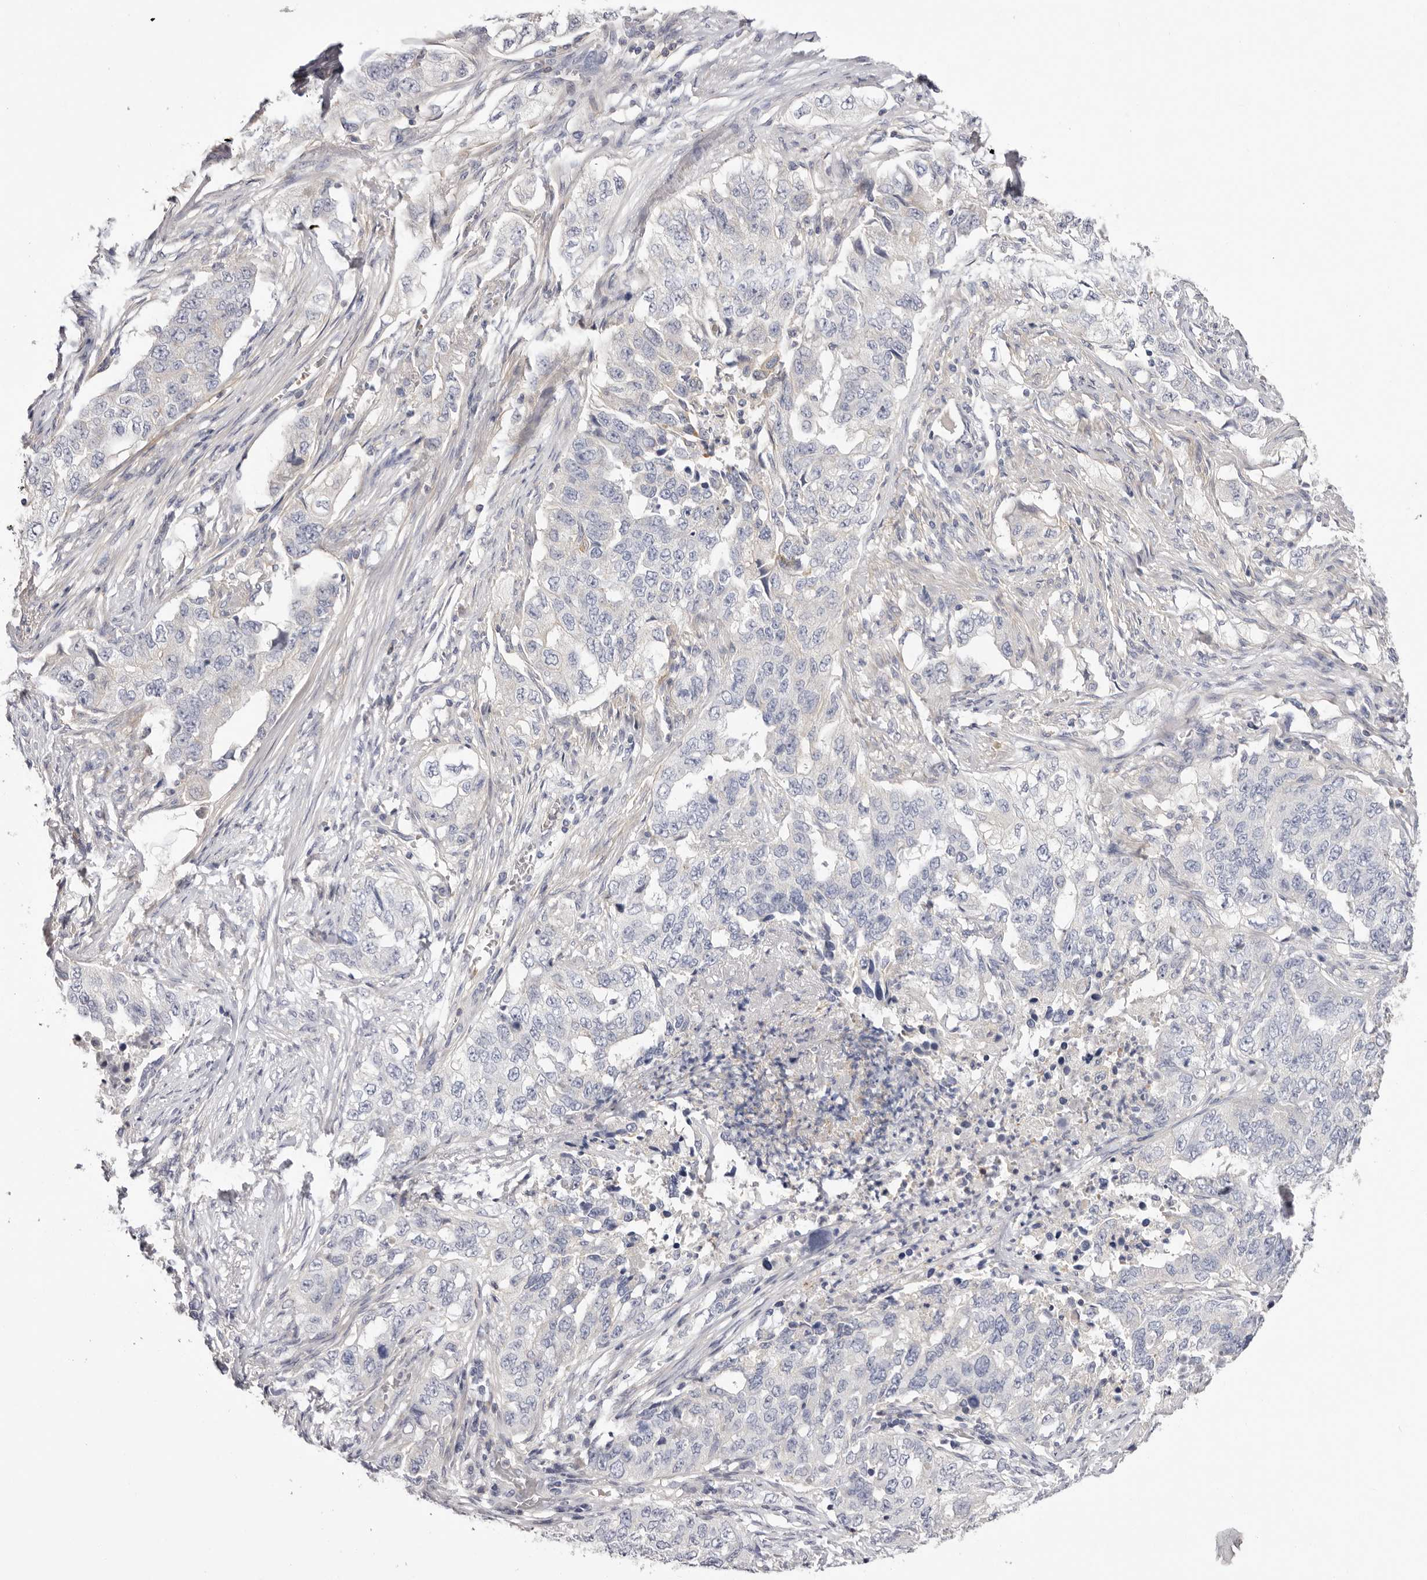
{"staining": {"intensity": "negative", "quantity": "none", "location": "none"}, "tissue": "lung cancer", "cell_type": "Tumor cells", "image_type": "cancer", "snomed": [{"axis": "morphology", "description": "Adenocarcinoma, NOS"}, {"axis": "topography", "description": "Lung"}], "caption": "Protein analysis of lung adenocarcinoma displays no significant expression in tumor cells.", "gene": "S1PR5", "patient": {"sex": "female", "age": 51}}